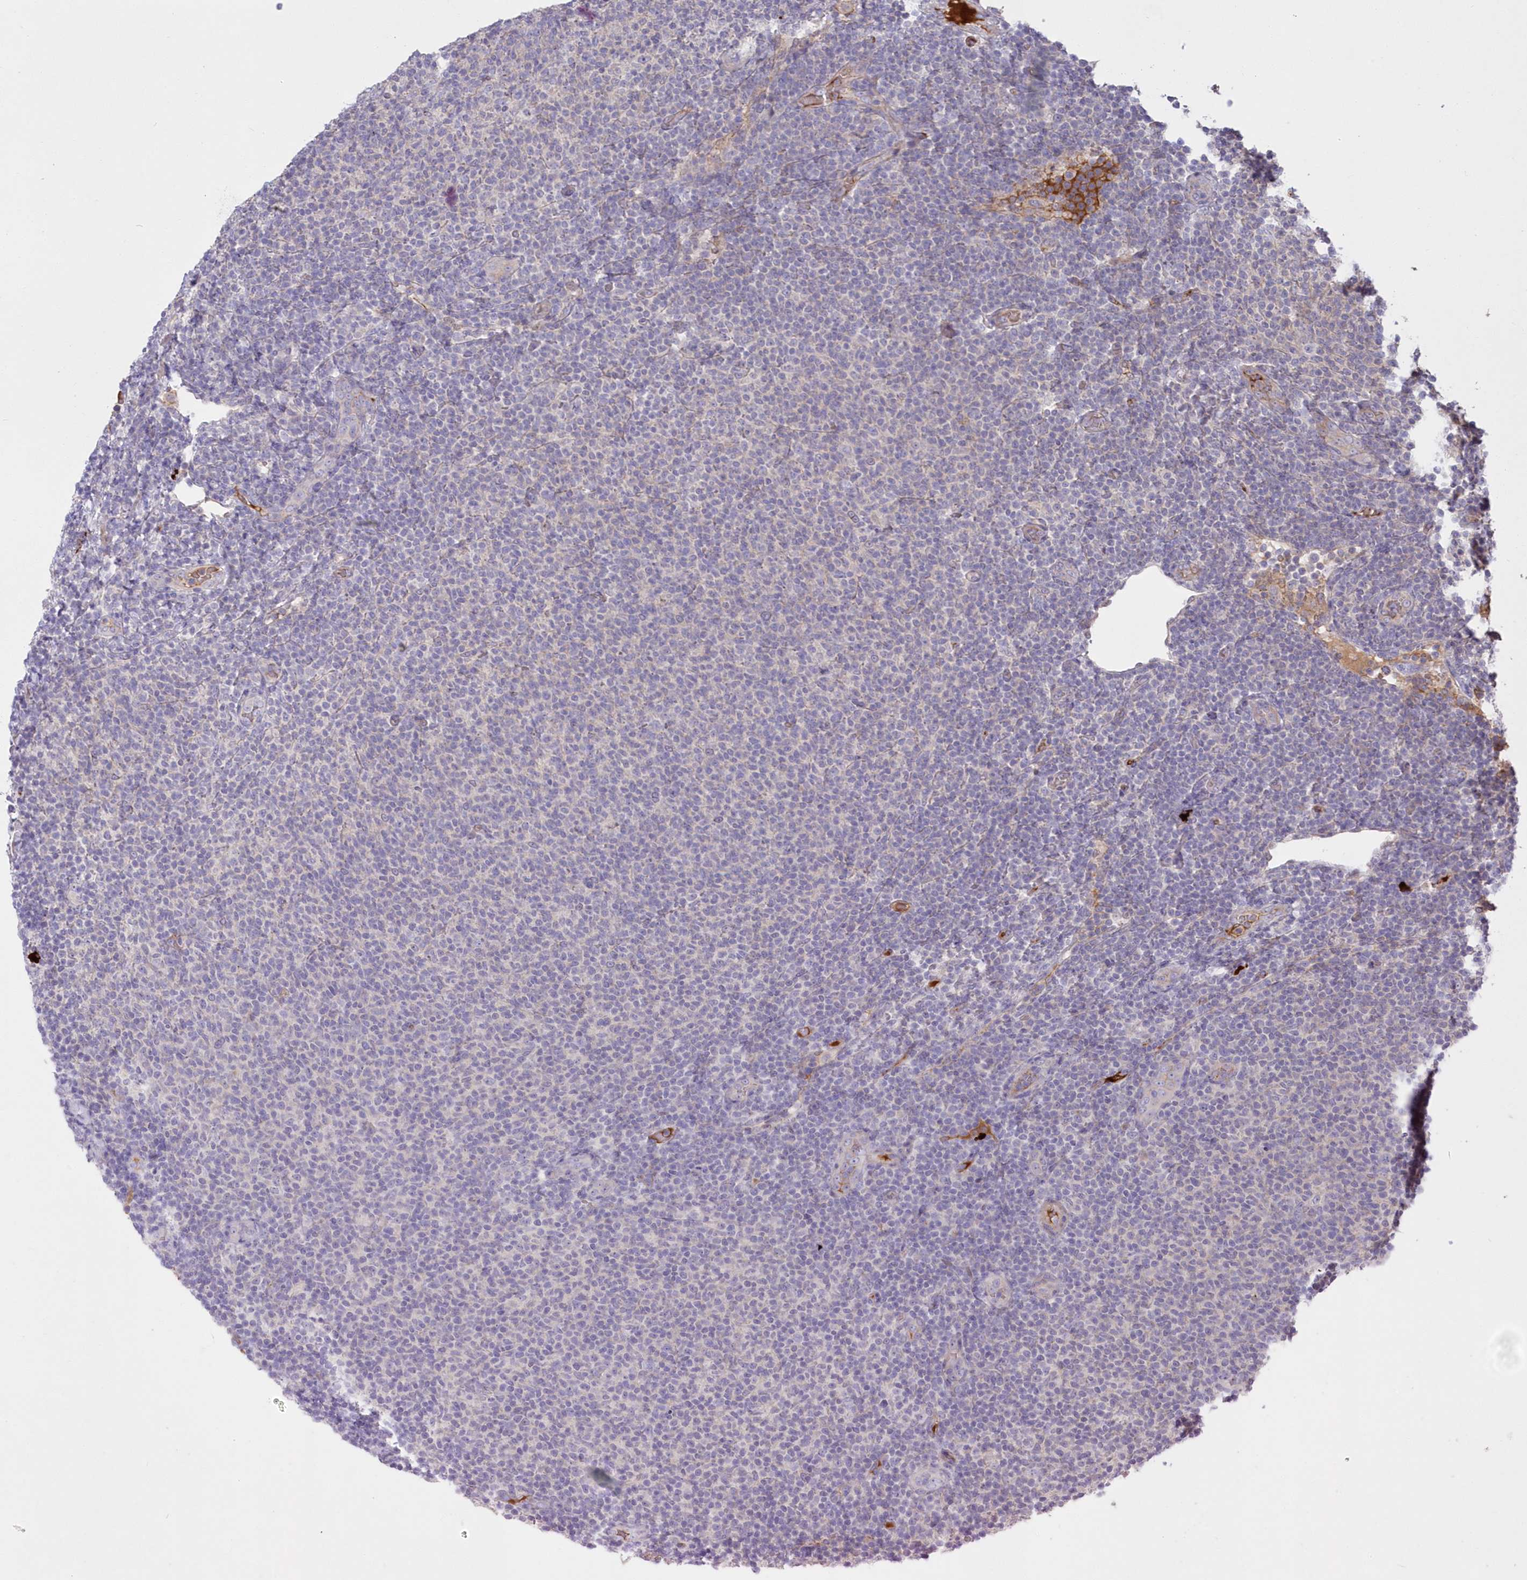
{"staining": {"intensity": "negative", "quantity": "none", "location": "none"}, "tissue": "lymphoma", "cell_type": "Tumor cells", "image_type": "cancer", "snomed": [{"axis": "morphology", "description": "Malignant lymphoma, non-Hodgkin's type, Low grade"}, {"axis": "topography", "description": "Lymph node"}], "caption": "The image demonstrates no significant positivity in tumor cells of lymphoma. (Stains: DAB IHC with hematoxylin counter stain, Microscopy: brightfield microscopy at high magnification).", "gene": "WBP1L", "patient": {"sex": "male", "age": 66}}